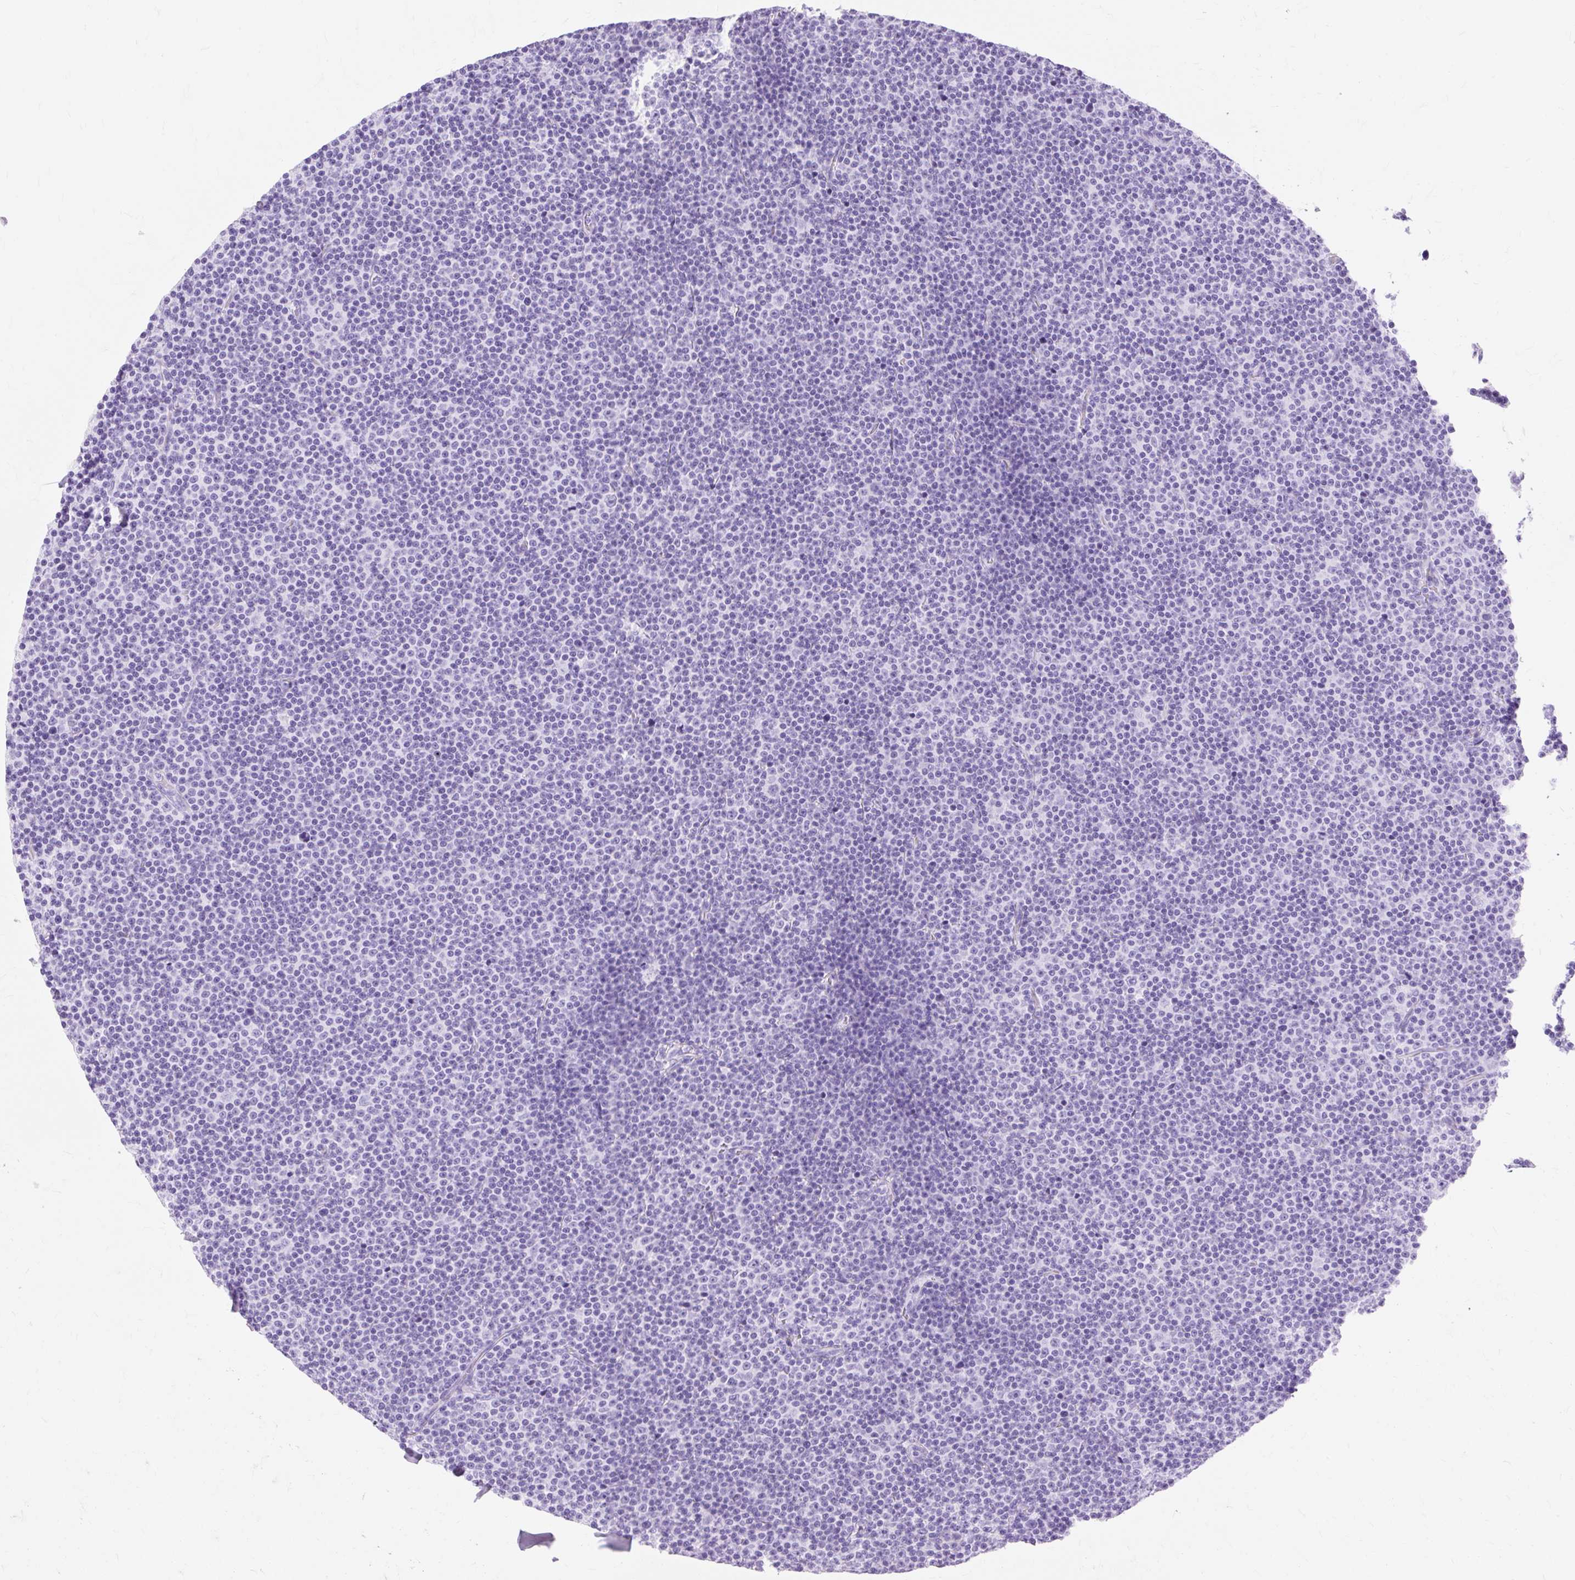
{"staining": {"intensity": "negative", "quantity": "none", "location": "none"}, "tissue": "lymphoma", "cell_type": "Tumor cells", "image_type": "cancer", "snomed": [{"axis": "morphology", "description": "Malignant lymphoma, non-Hodgkin's type, Low grade"}, {"axis": "topography", "description": "Lymph node"}], "caption": "High power microscopy photomicrograph of an immunohistochemistry (IHC) photomicrograph of lymphoma, revealing no significant expression in tumor cells.", "gene": "MBP", "patient": {"sex": "female", "age": 67}}